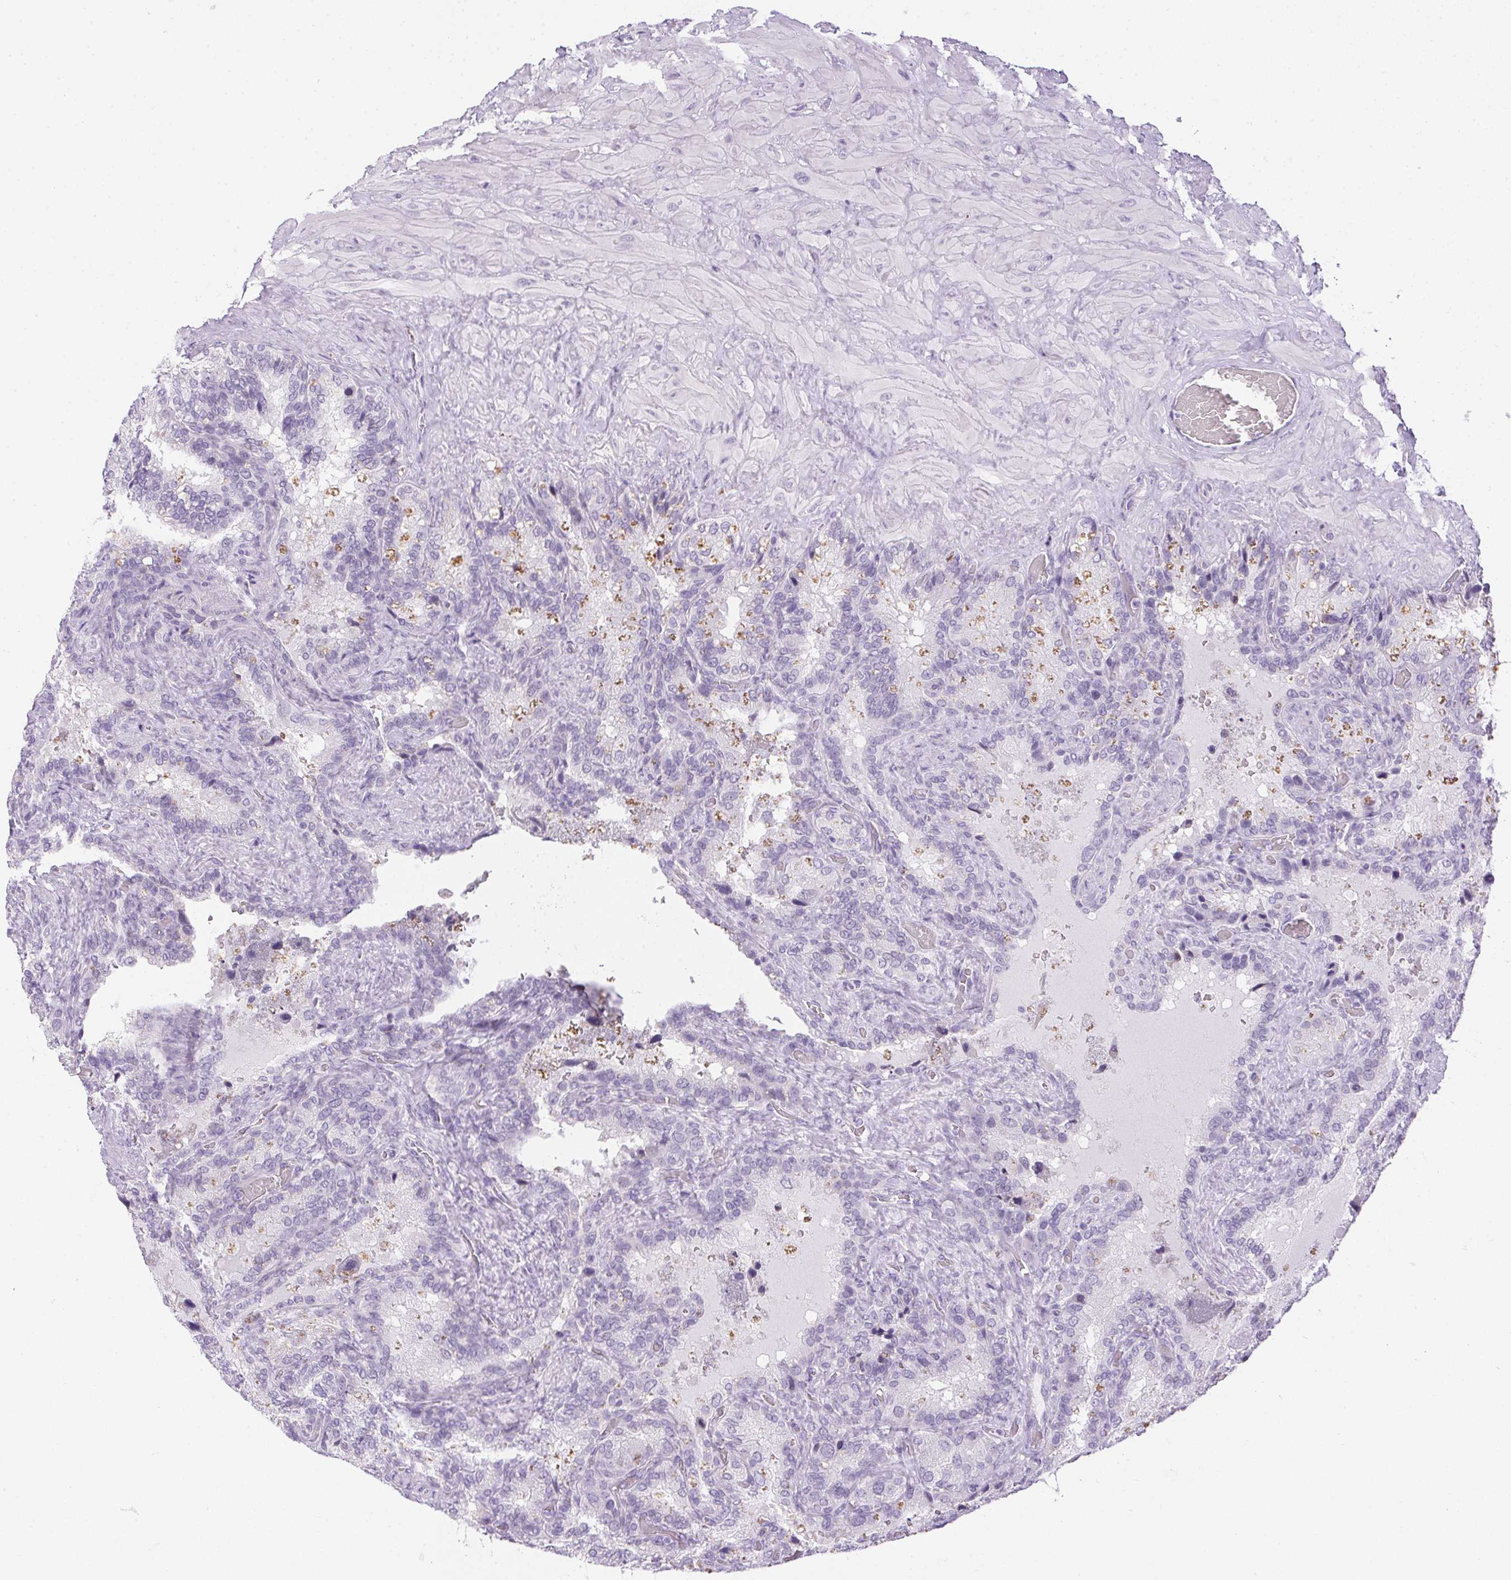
{"staining": {"intensity": "negative", "quantity": "none", "location": "none"}, "tissue": "seminal vesicle", "cell_type": "Glandular cells", "image_type": "normal", "snomed": [{"axis": "morphology", "description": "Normal tissue, NOS"}, {"axis": "topography", "description": "Seminal veicle"}], "caption": "Immunohistochemistry of benign seminal vesicle shows no expression in glandular cells.", "gene": "PRL", "patient": {"sex": "male", "age": 60}}